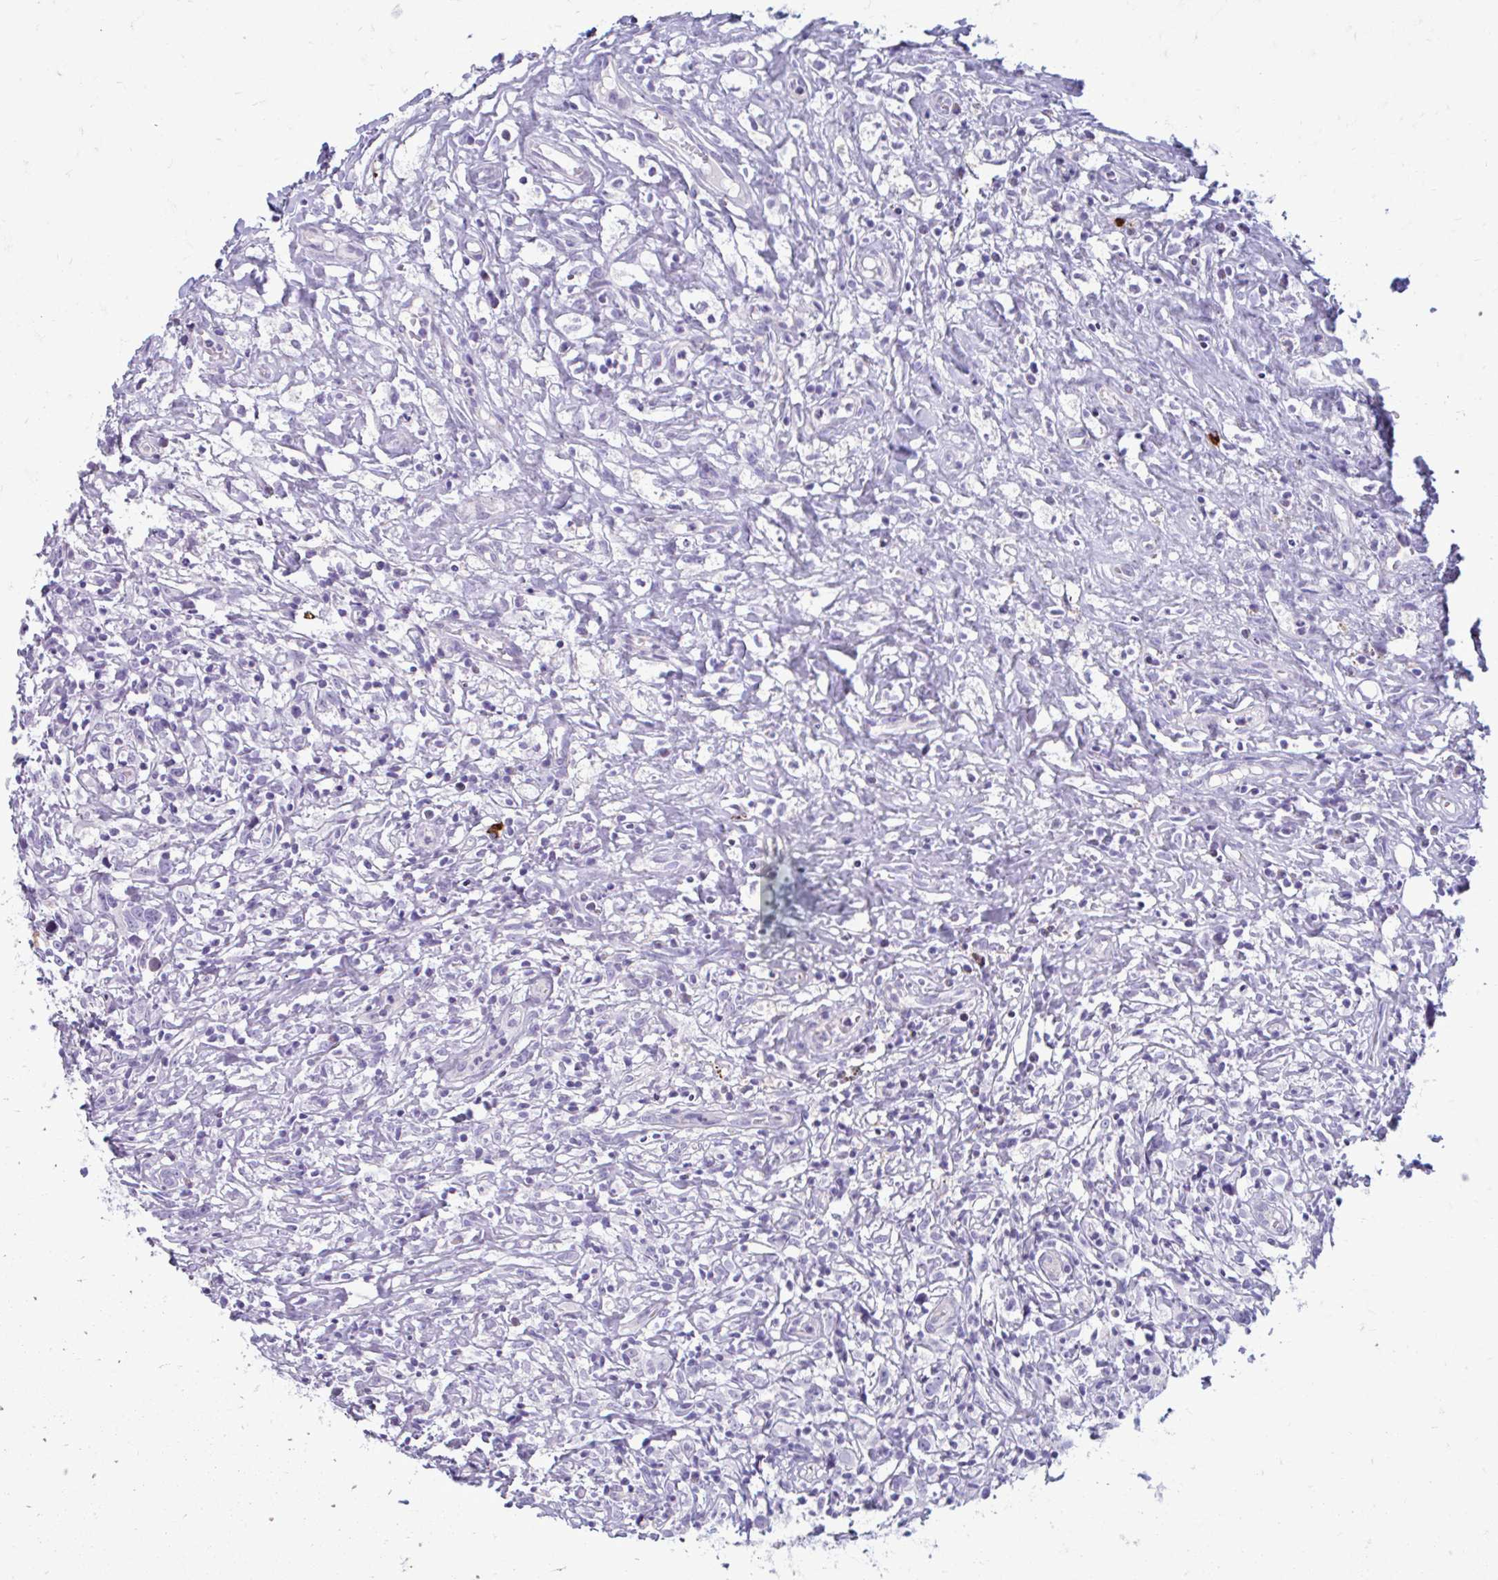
{"staining": {"intensity": "negative", "quantity": "none", "location": "none"}, "tissue": "lymphoma", "cell_type": "Tumor cells", "image_type": "cancer", "snomed": [{"axis": "morphology", "description": "Hodgkin's disease, NOS"}, {"axis": "topography", "description": "No Tissue"}], "caption": "Tumor cells are negative for protein expression in human lymphoma.", "gene": "C12orf71", "patient": {"sex": "female", "age": 21}}